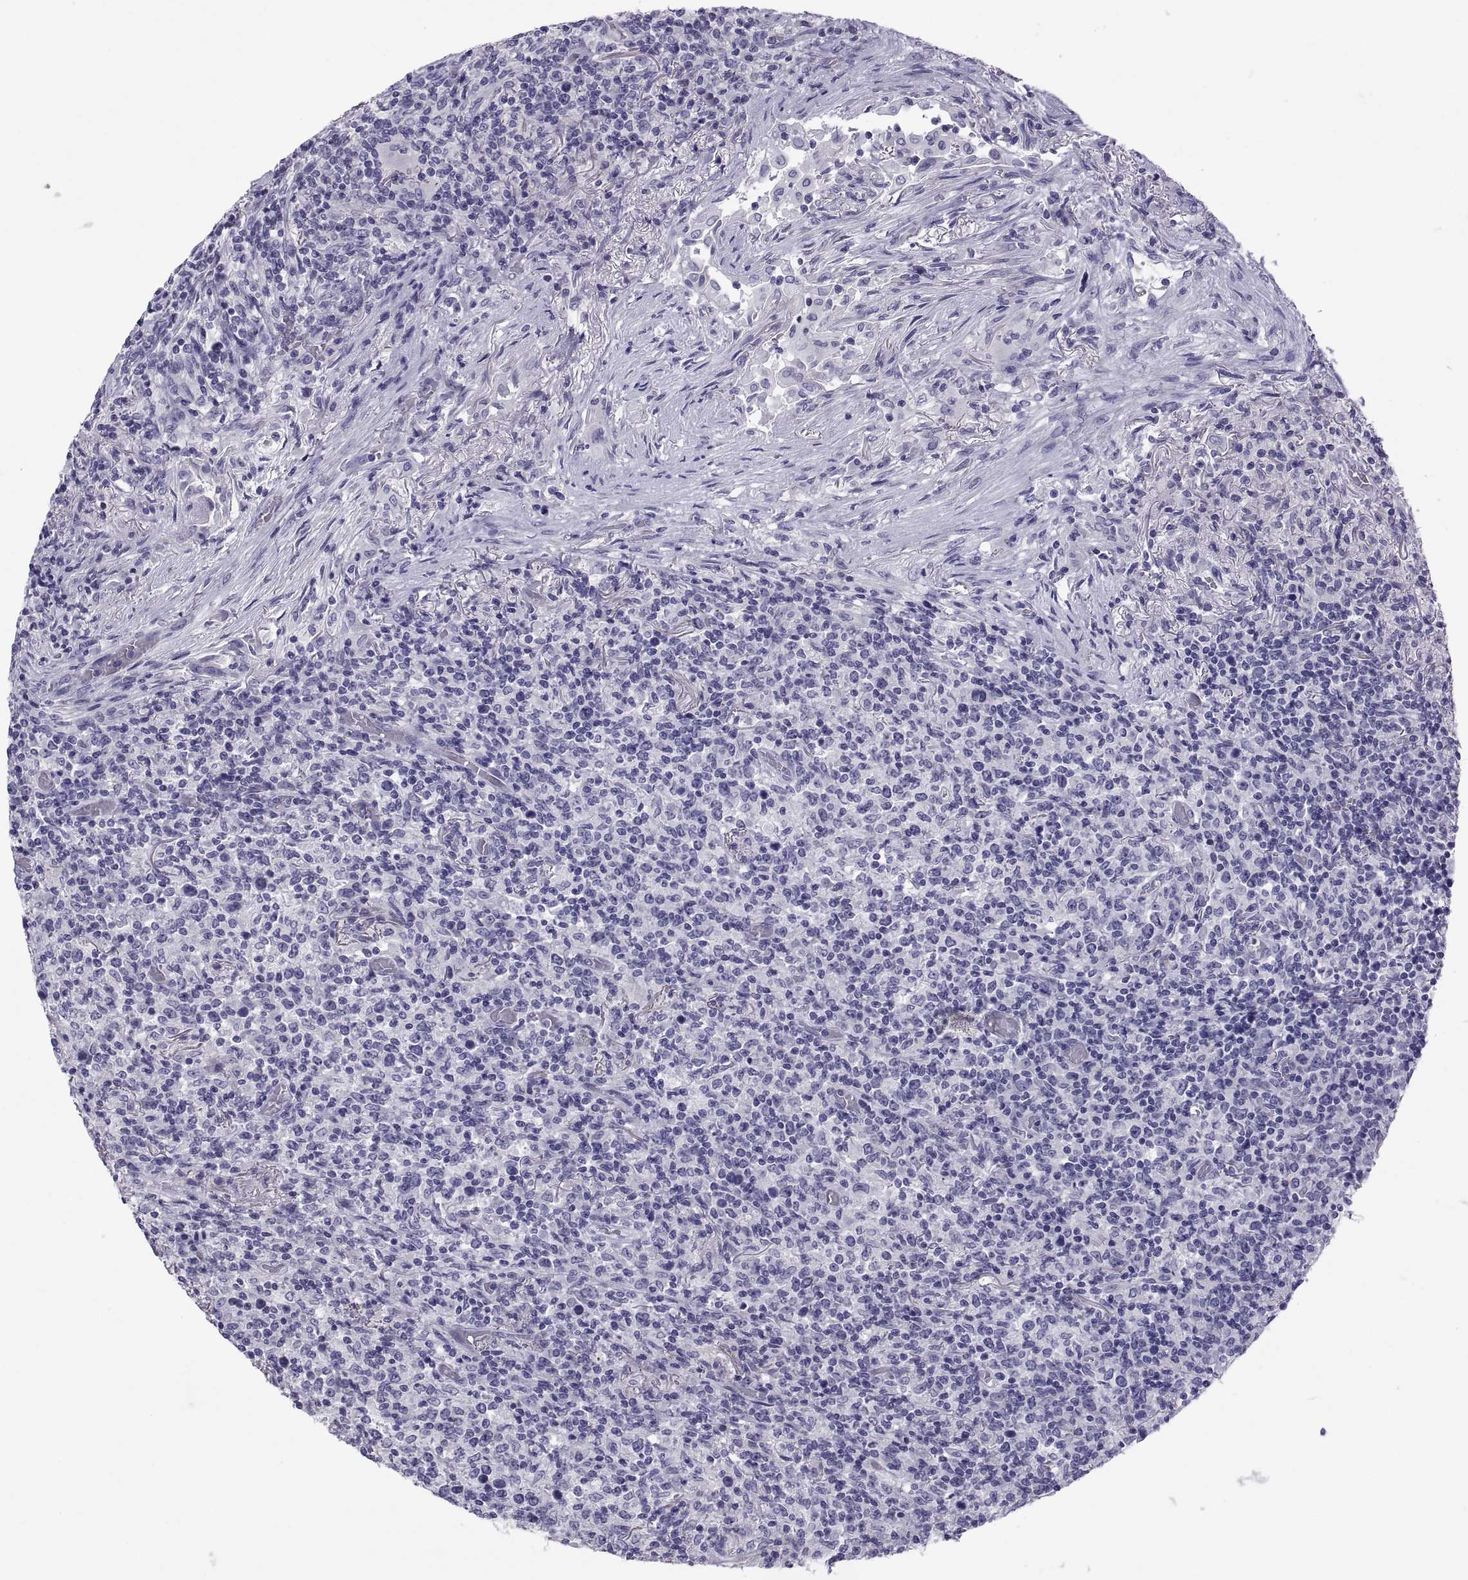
{"staining": {"intensity": "negative", "quantity": "none", "location": "none"}, "tissue": "lymphoma", "cell_type": "Tumor cells", "image_type": "cancer", "snomed": [{"axis": "morphology", "description": "Malignant lymphoma, non-Hodgkin's type, High grade"}, {"axis": "topography", "description": "Lung"}], "caption": "High magnification brightfield microscopy of malignant lymphoma, non-Hodgkin's type (high-grade) stained with DAB (3,3'-diaminobenzidine) (brown) and counterstained with hematoxylin (blue): tumor cells show no significant positivity. The staining is performed using DAB (3,3'-diaminobenzidine) brown chromogen with nuclei counter-stained in using hematoxylin.", "gene": "RNASE12", "patient": {"sex": "male", "age": 79}}